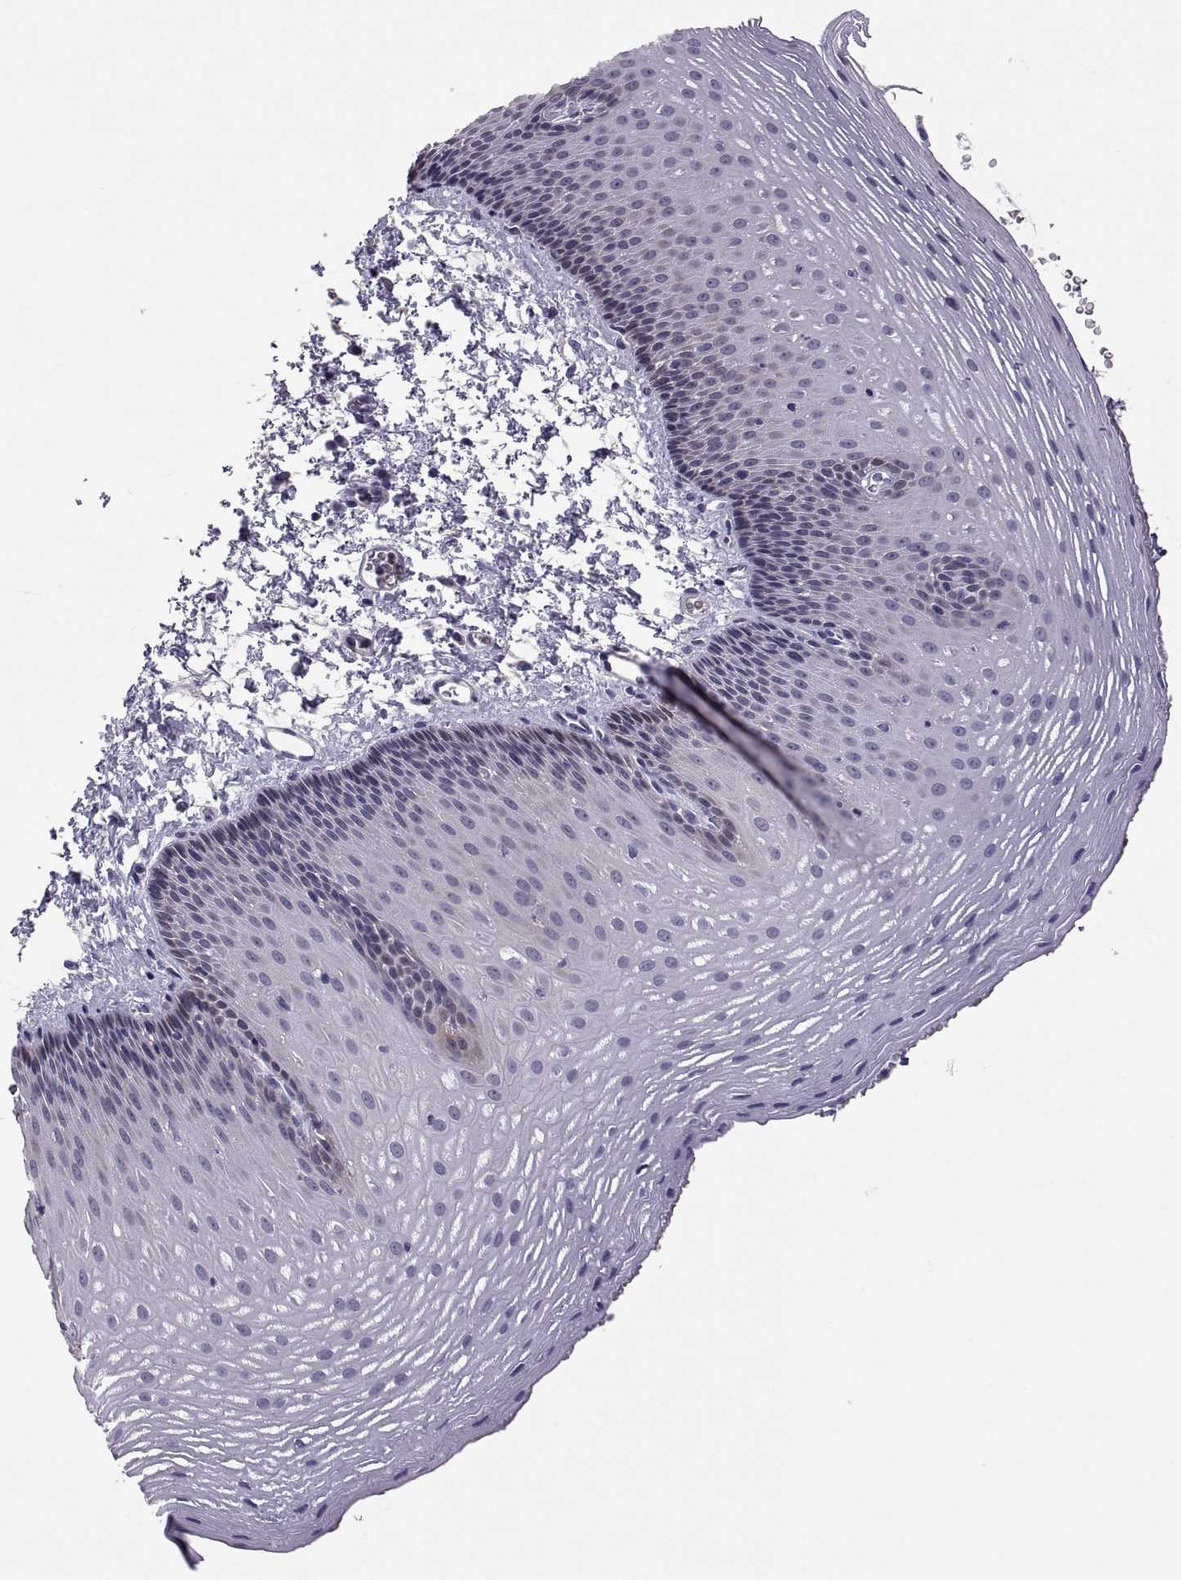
{"staining": {"intensity": "negative", "quantity": "none", "location": "none"}, "tissue": "esophagus", "cell_type": "Squamous epithelial cells", "image_type": "normal", "snomed": [{"axis": "morphology", "description": "Normal tissue, NOS"}, {"axis": "topography", "description": "Esophagus"}], "caption": "Protein analysis of benign esophagus demonstrates no significant positivity in squamous epithelial cells. (DAB IHC visualized using brightfield microscopy, high magnification).", "gene": "FGF9", "patient": {"sex": "male", "age": 76}}